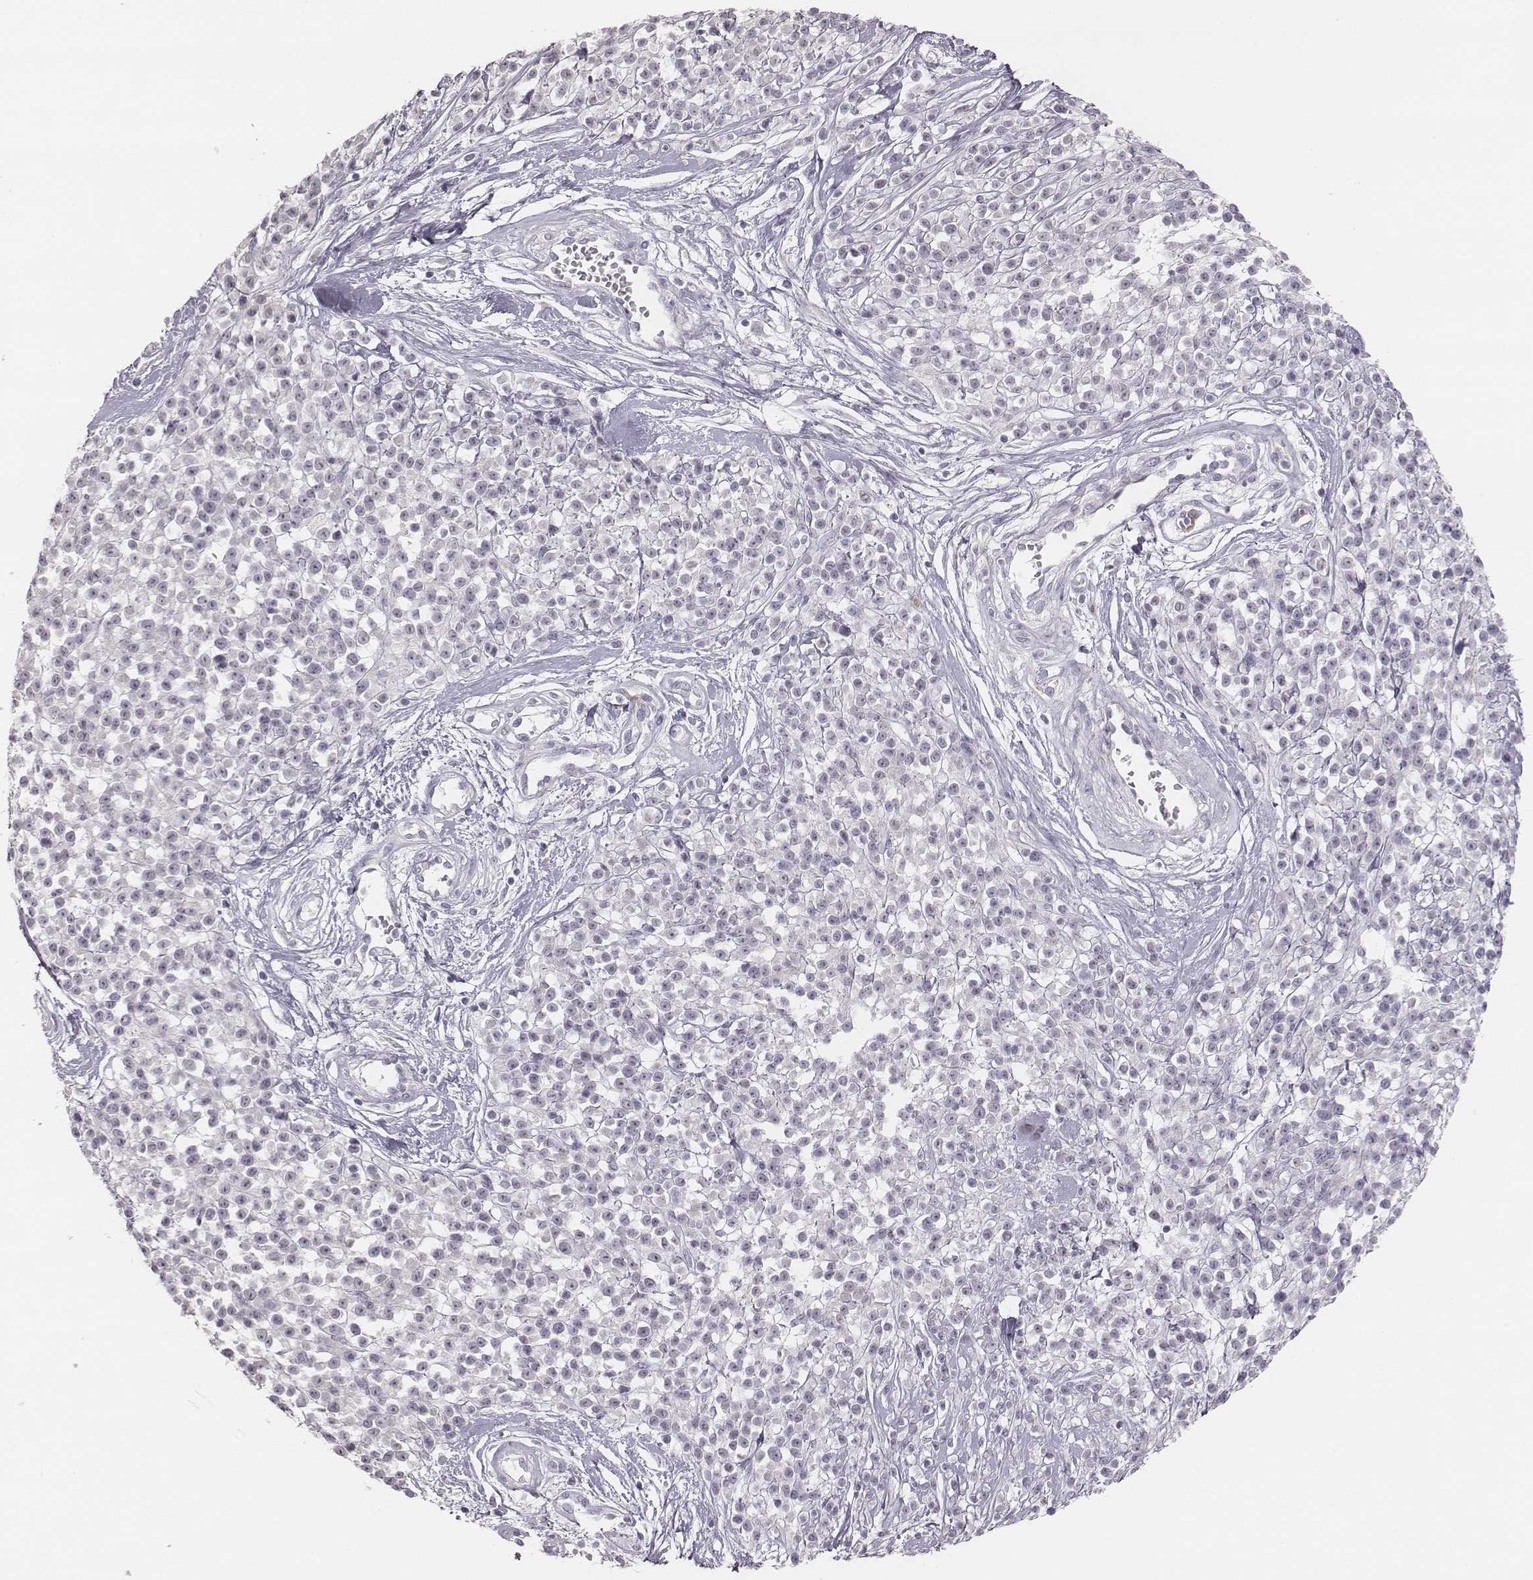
{"staining": {"intensity": "negative", "quantity": "none", "location": "none"}, "tissue": "melanoma", "cell_type": "Tumor cells", "image_type": "cancer", "snomed": [{"axis": "morphology", "description": "Malignant melanoma, NOS"}, {"axis": "topography", "description": "Skin"}, {"axis": "topography", "description": "Skin of trunk"}], "caption": "DAB immunohistochemical staining of malignant melanoma displays no significant expression in tumor cells.", "gene": "KCNJ12", "patient": {"sex": "male", "age": 74}}